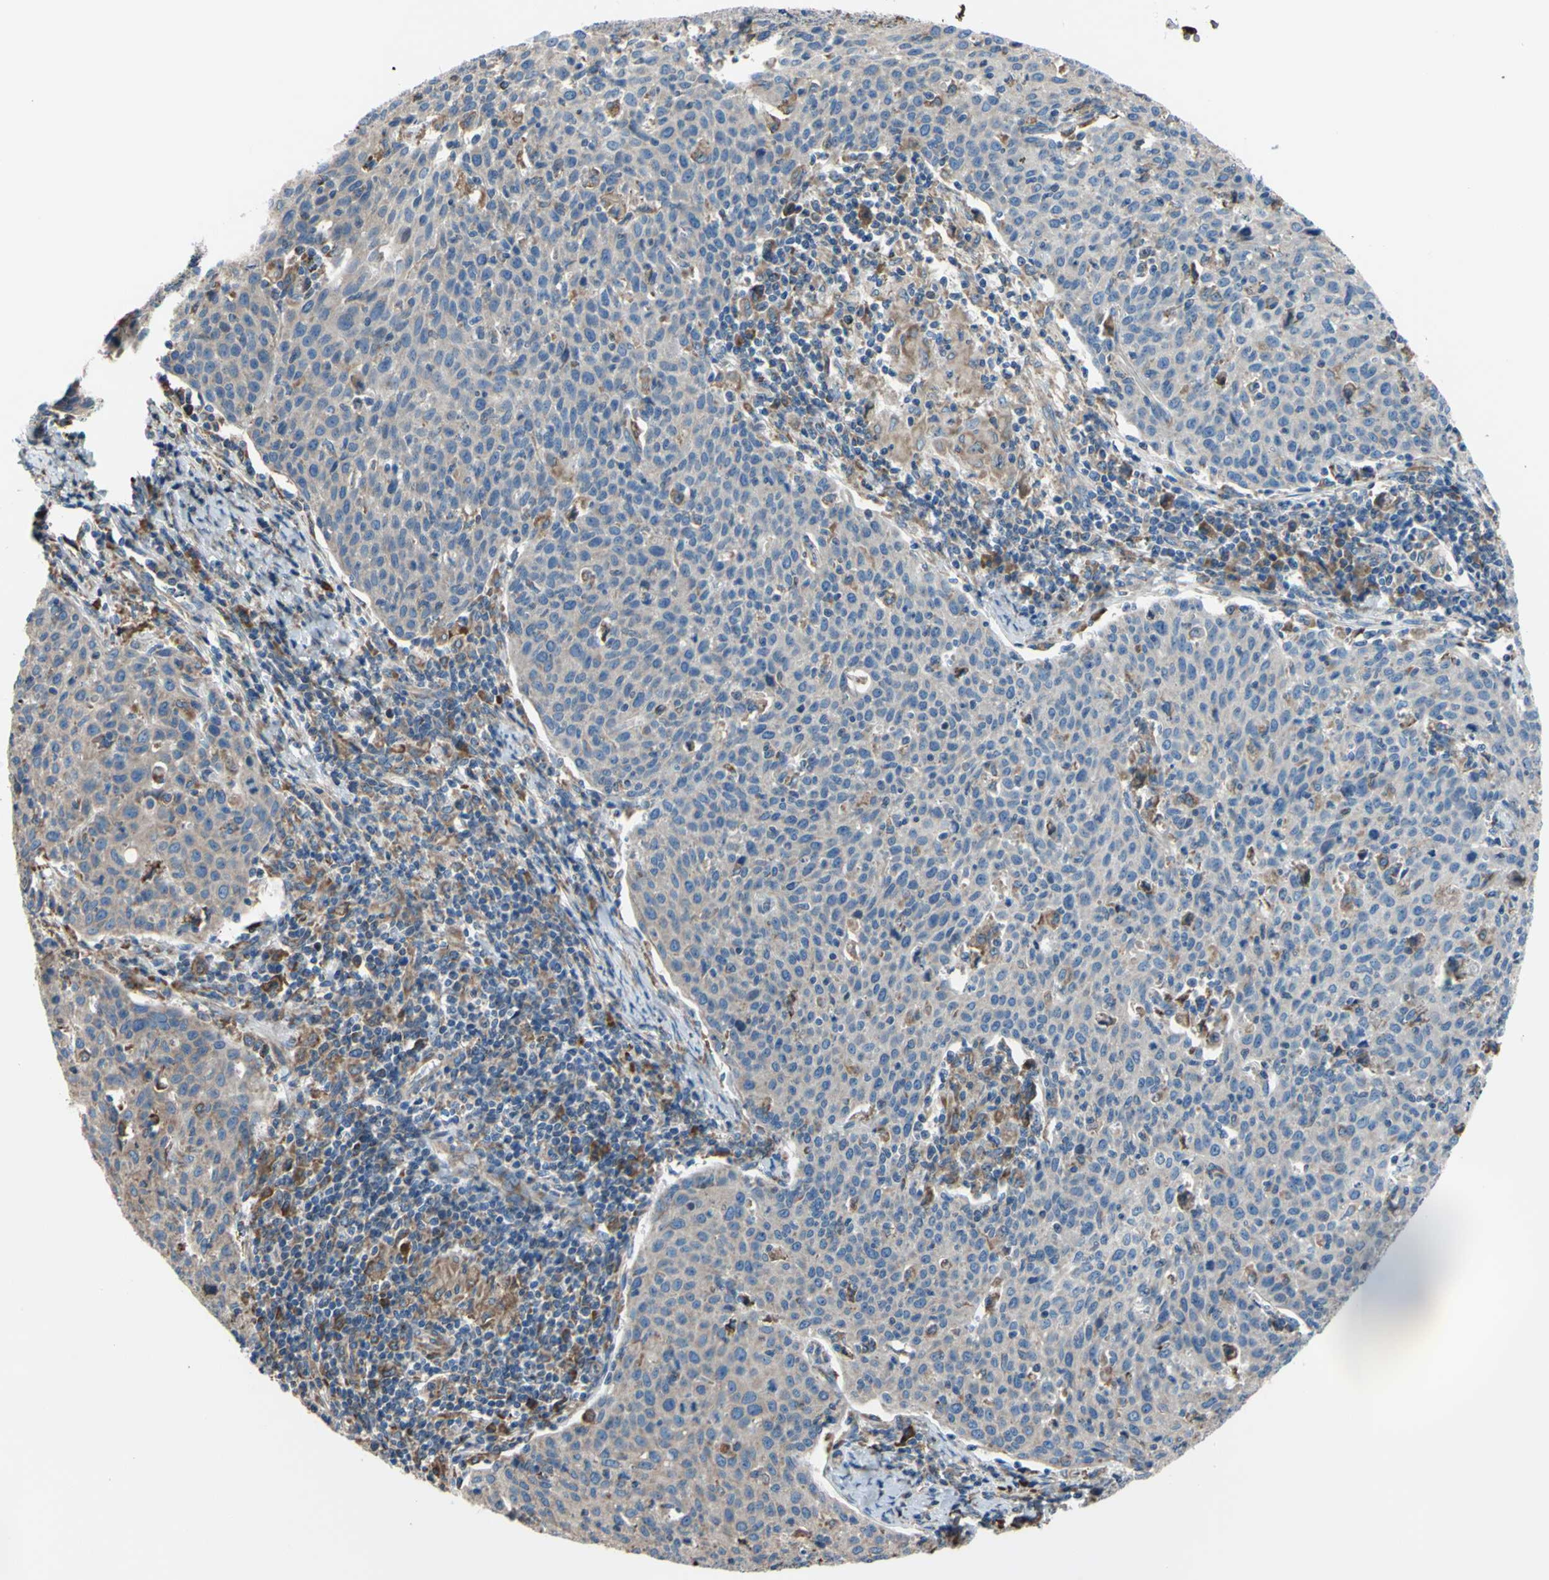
{"staining": {"intensity": "moderate", "quantity": "<25%", "location": "cytoplasmic/membranous"}, "tissue": "cervical cancer", "cell_type": "Tumor cells", "image_type": "cancer", "snomed": [{"axis": "morphology", "description": "Squamous cell carcinoma, NOS"}, {"axis": "topography", "description": "Cervix"}], "caption": "A photomicrograph of cervical cancer stained for a protein exhibits moderate cytoplasmic/membranous brown staining in tumor cells.", "gene": "BMF", "patient": {"sex": "female", "age": 38}}